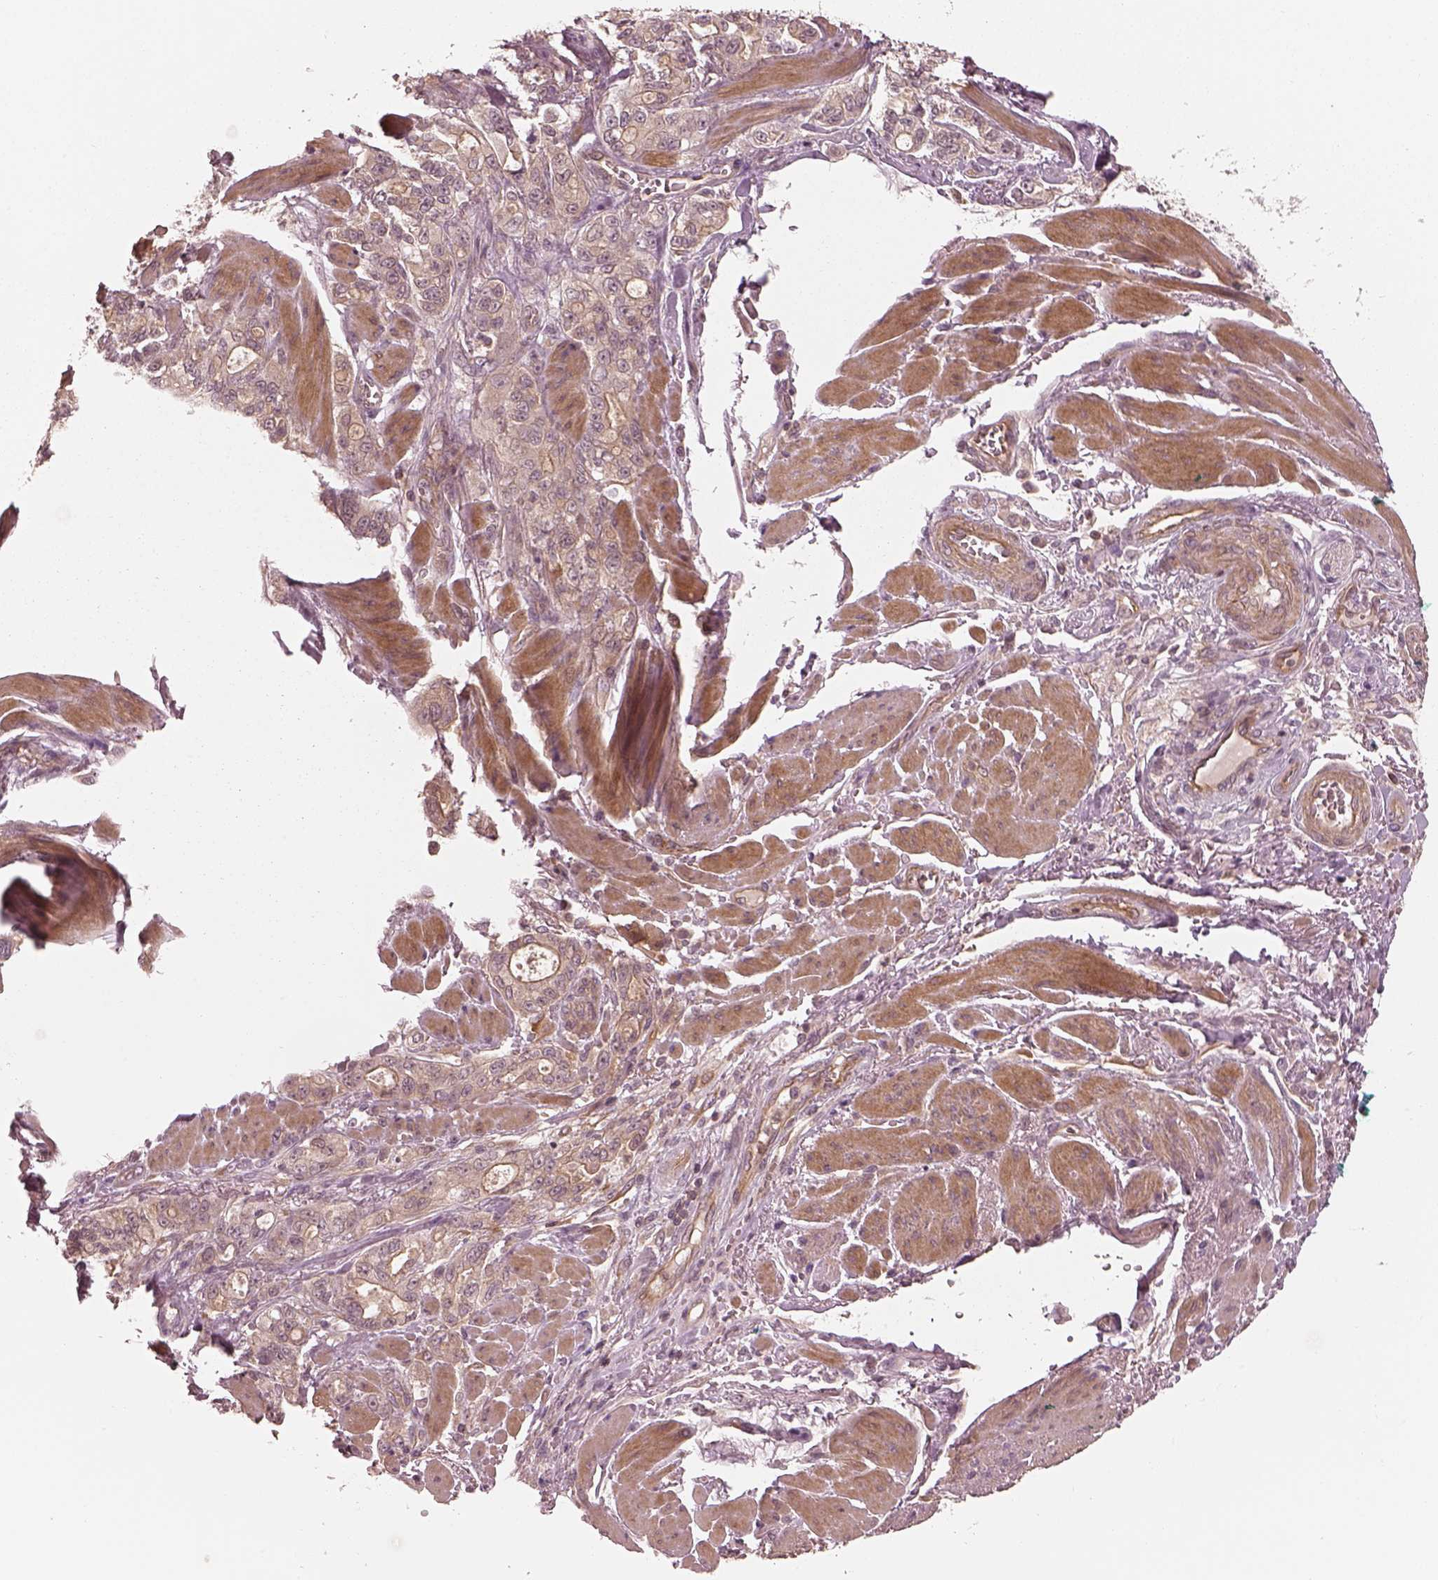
{"staining": {"intensity": "moderate", "quantity": "<25%", "location": "cytoplasmic/membranous"}, "tissue": "stomach cancer", "cell_type": "Tumor cells", "image_type": "cancer", "snomed": [{"axis": "morphology", "description": "Adenocarcinoma, NOS"}, {"axis": "topography", "description": "Stomach"}], "caption": "This is an image of immunohistochemistry (IHC) staining of stomach cancer, which shows moderate positivity in the cytoplasmic/membranous of tumor cells.", "gene": "FAM107B", "patient": {"sex": "male", "age": 63}}